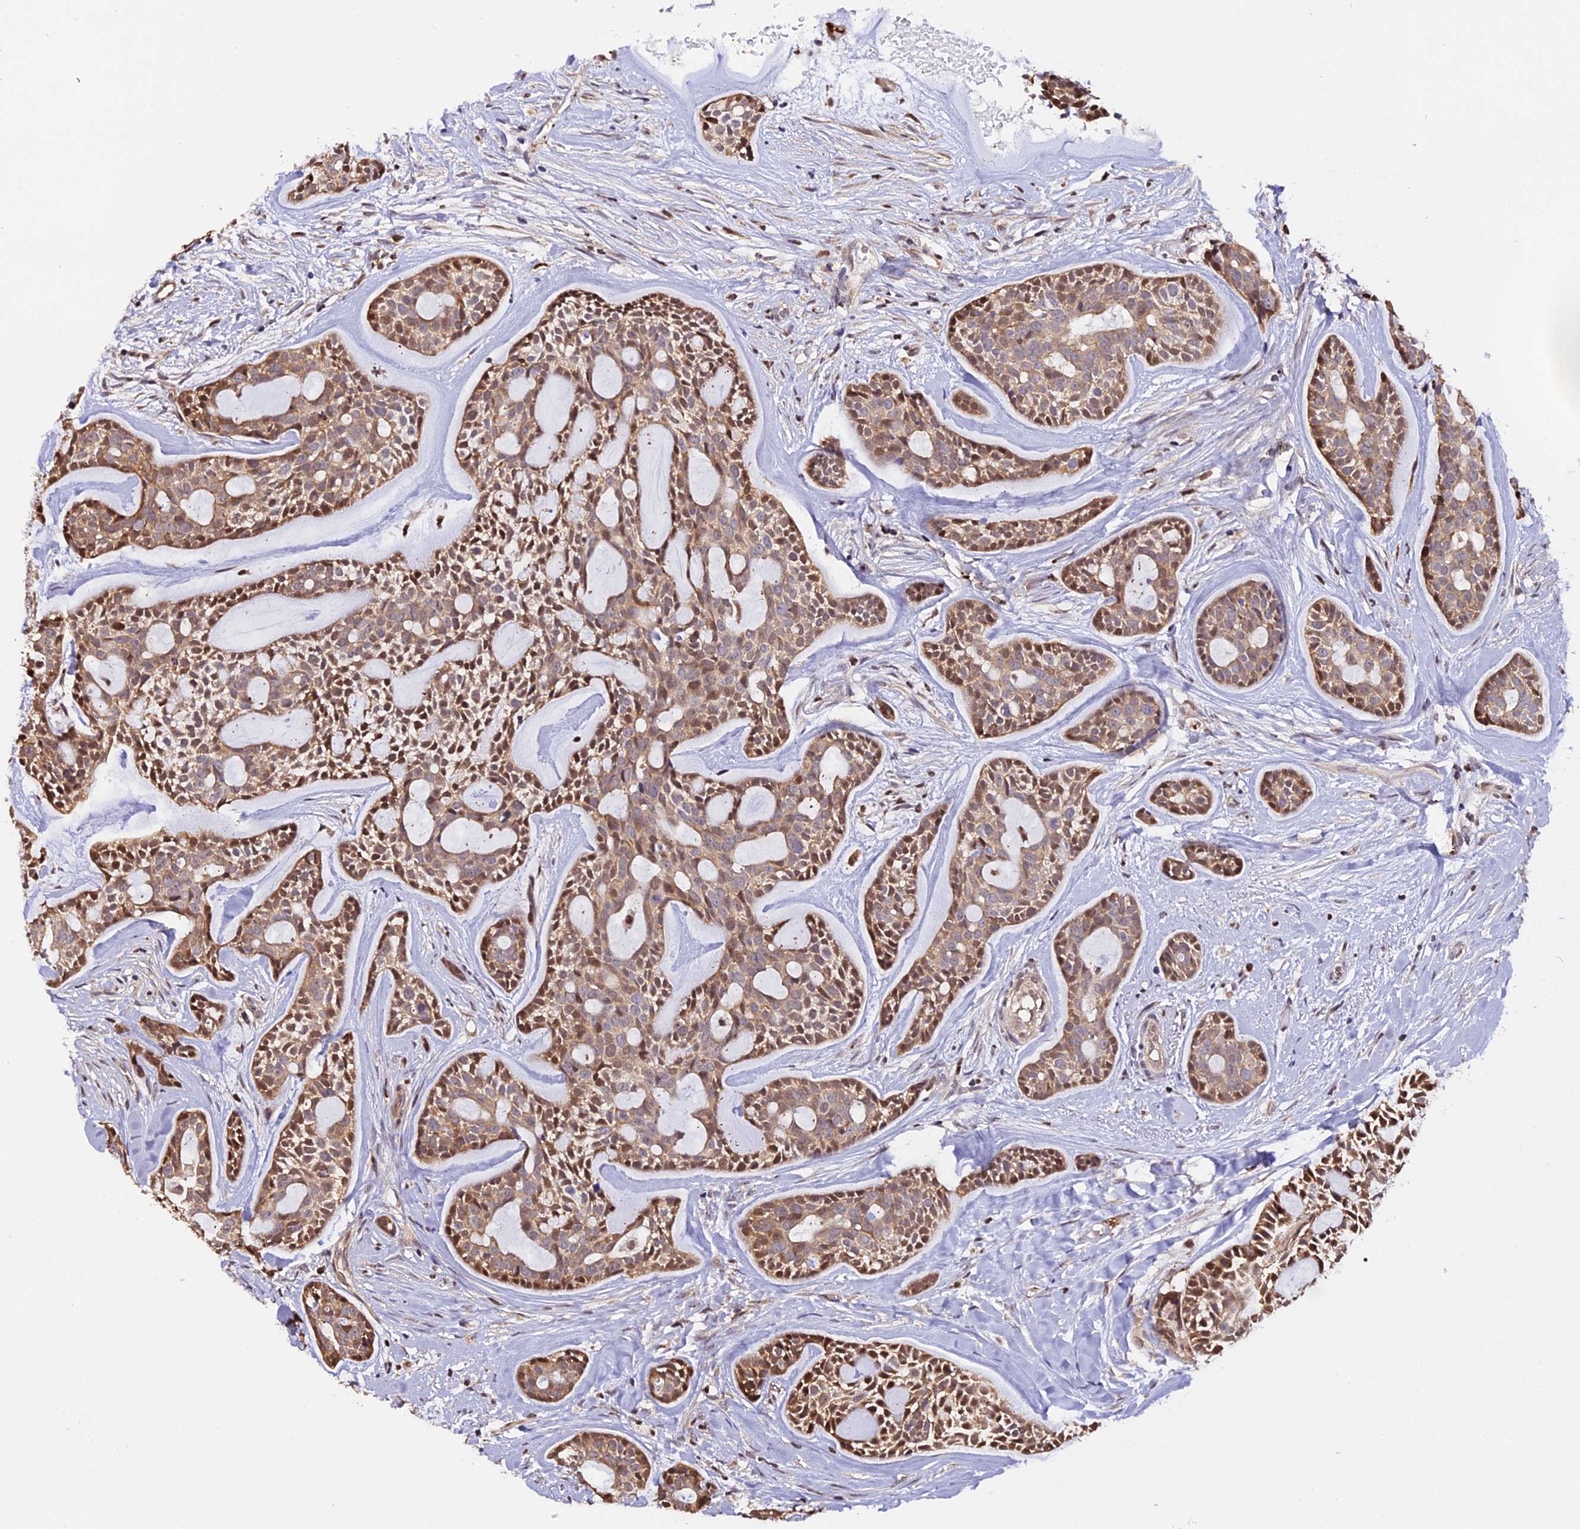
{"staining": {"intensity": "moderate", "quantity": ">75%", "location": "cytoplasmic/membranous,nuclear"}, "tissue": "head and neck cancer", "cell_type": "Tumor cells", "image_type": "cancer", "snomed": [{"axis": "morphology", "description": "Normal tissue, NOS"}, {"axis": "morphology", "description": "Adenocarcinoma, NOS"}, {"axis": "topography", "description": "Subcutis"}, {"axis": "topography", "description": "Nasopharynx"}, {"axis": "topography", "description": "Head-Neck"}], "caption": "IHC photomicrograph of neoplastic tissue: adenocarcinoma (head and neck) stained using immunohistochemistry exhibits medium levels of moderate protein expression localized specifically in the cytoplasmic/membranous and nuclear of tumor cells, appearing as a cytoplasmic/membranous and nuclear brown color.", "gene": "HERPUD1", "patient": {"sex": "female", "age": 73}}